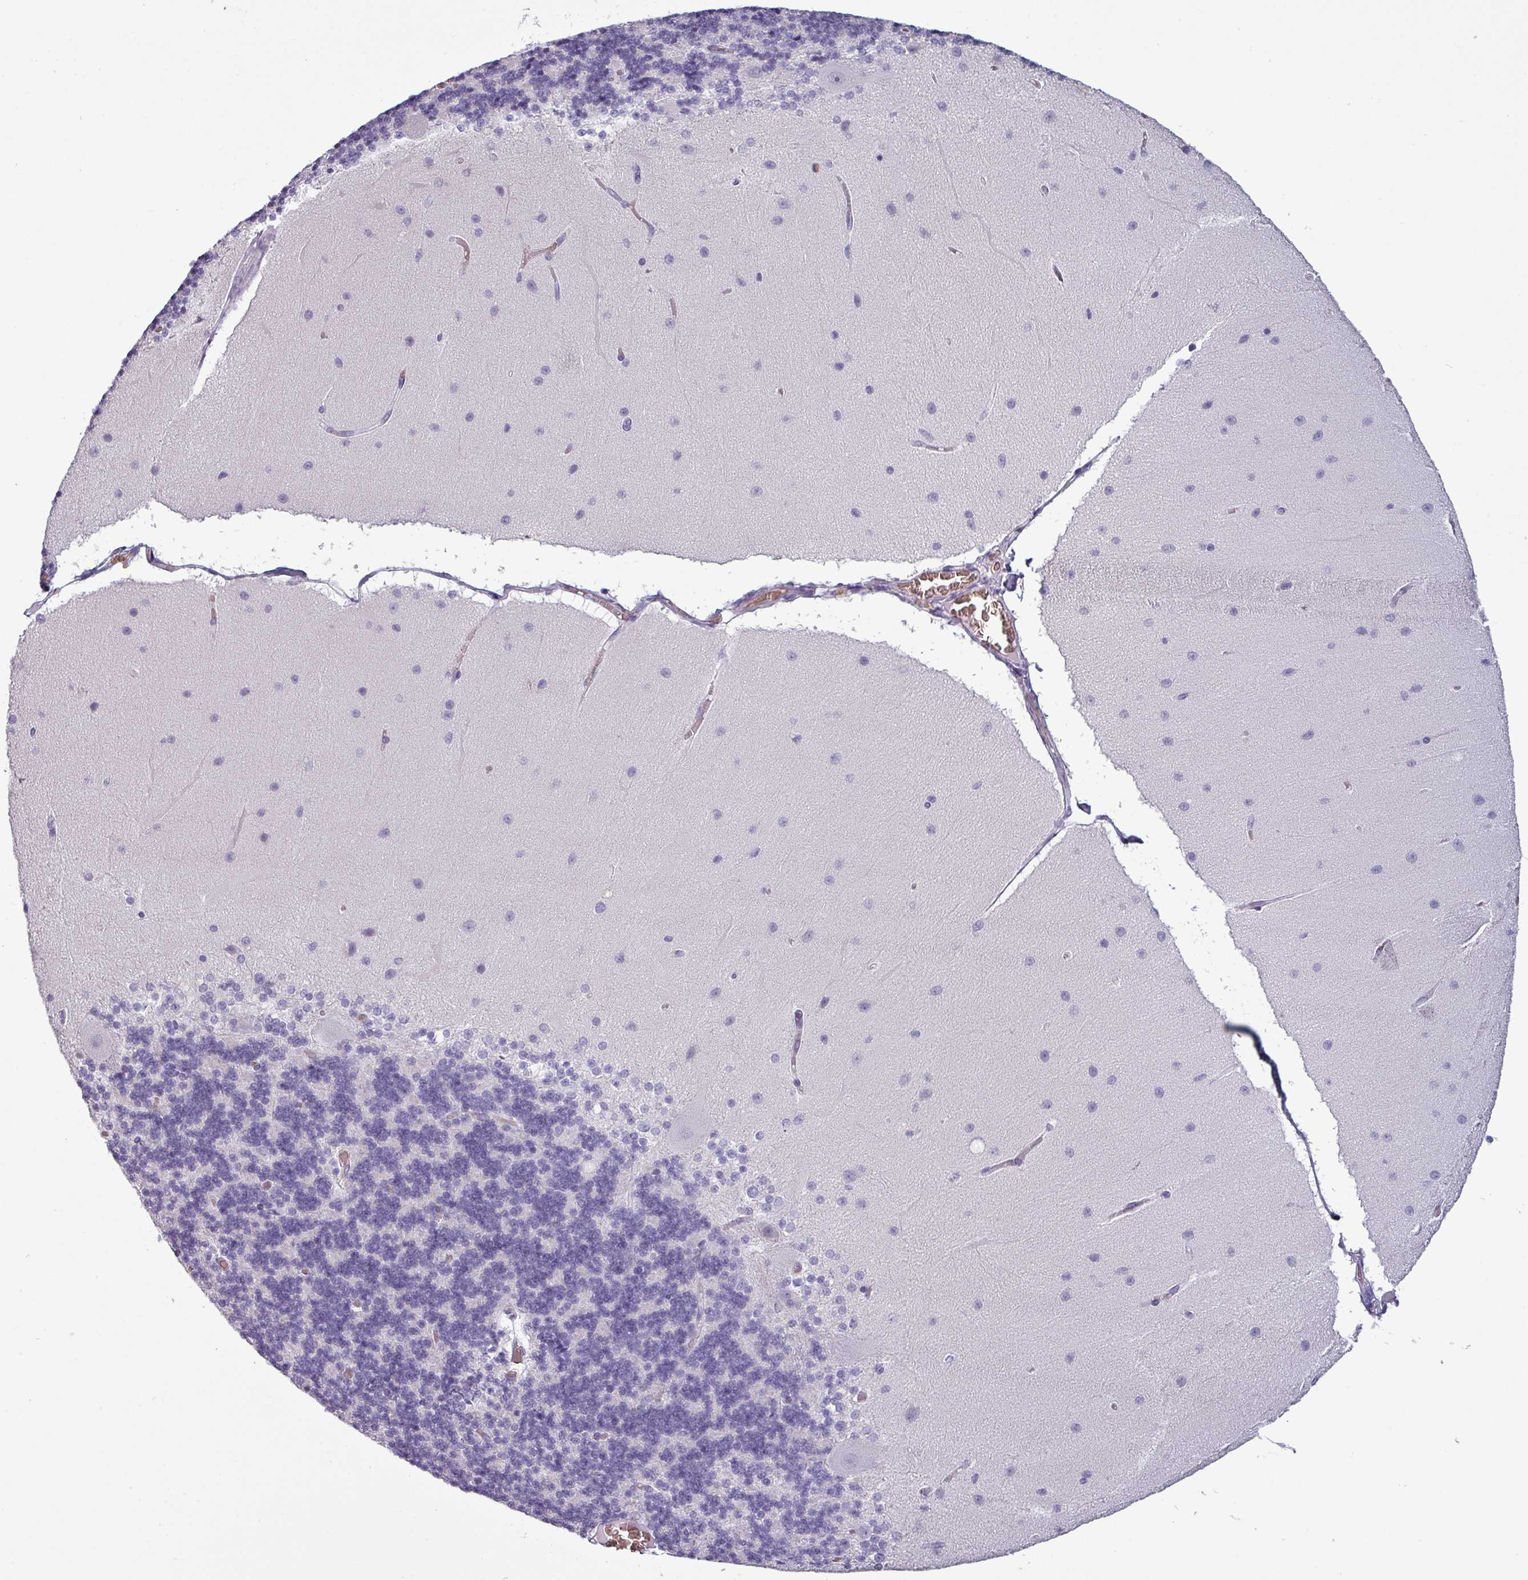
{"staining": {"intensity": "negative", "quantity": "none", "location": "none"}, "tissue": "cerebellum", "cell_type": "Cells in granular layer", "image_type": "normal", "snomed": [{"axis": "morphology", "description": "Normal tissue, NOS"}, {"axis": "topography", "description": "Cerebellum"}], "caption": "Immunohistochemistry (IHC) micrograph of benign cerebellum: human cerebellum stained with DAB (3,3'-diaminobenzidine) displays no significant protein expression in cells in granular layer. (Immunohistochemistry, brightfield microscopy, high magnification).", "gene": "AREL1", "patient": {"sex": "female", "age": 54}}